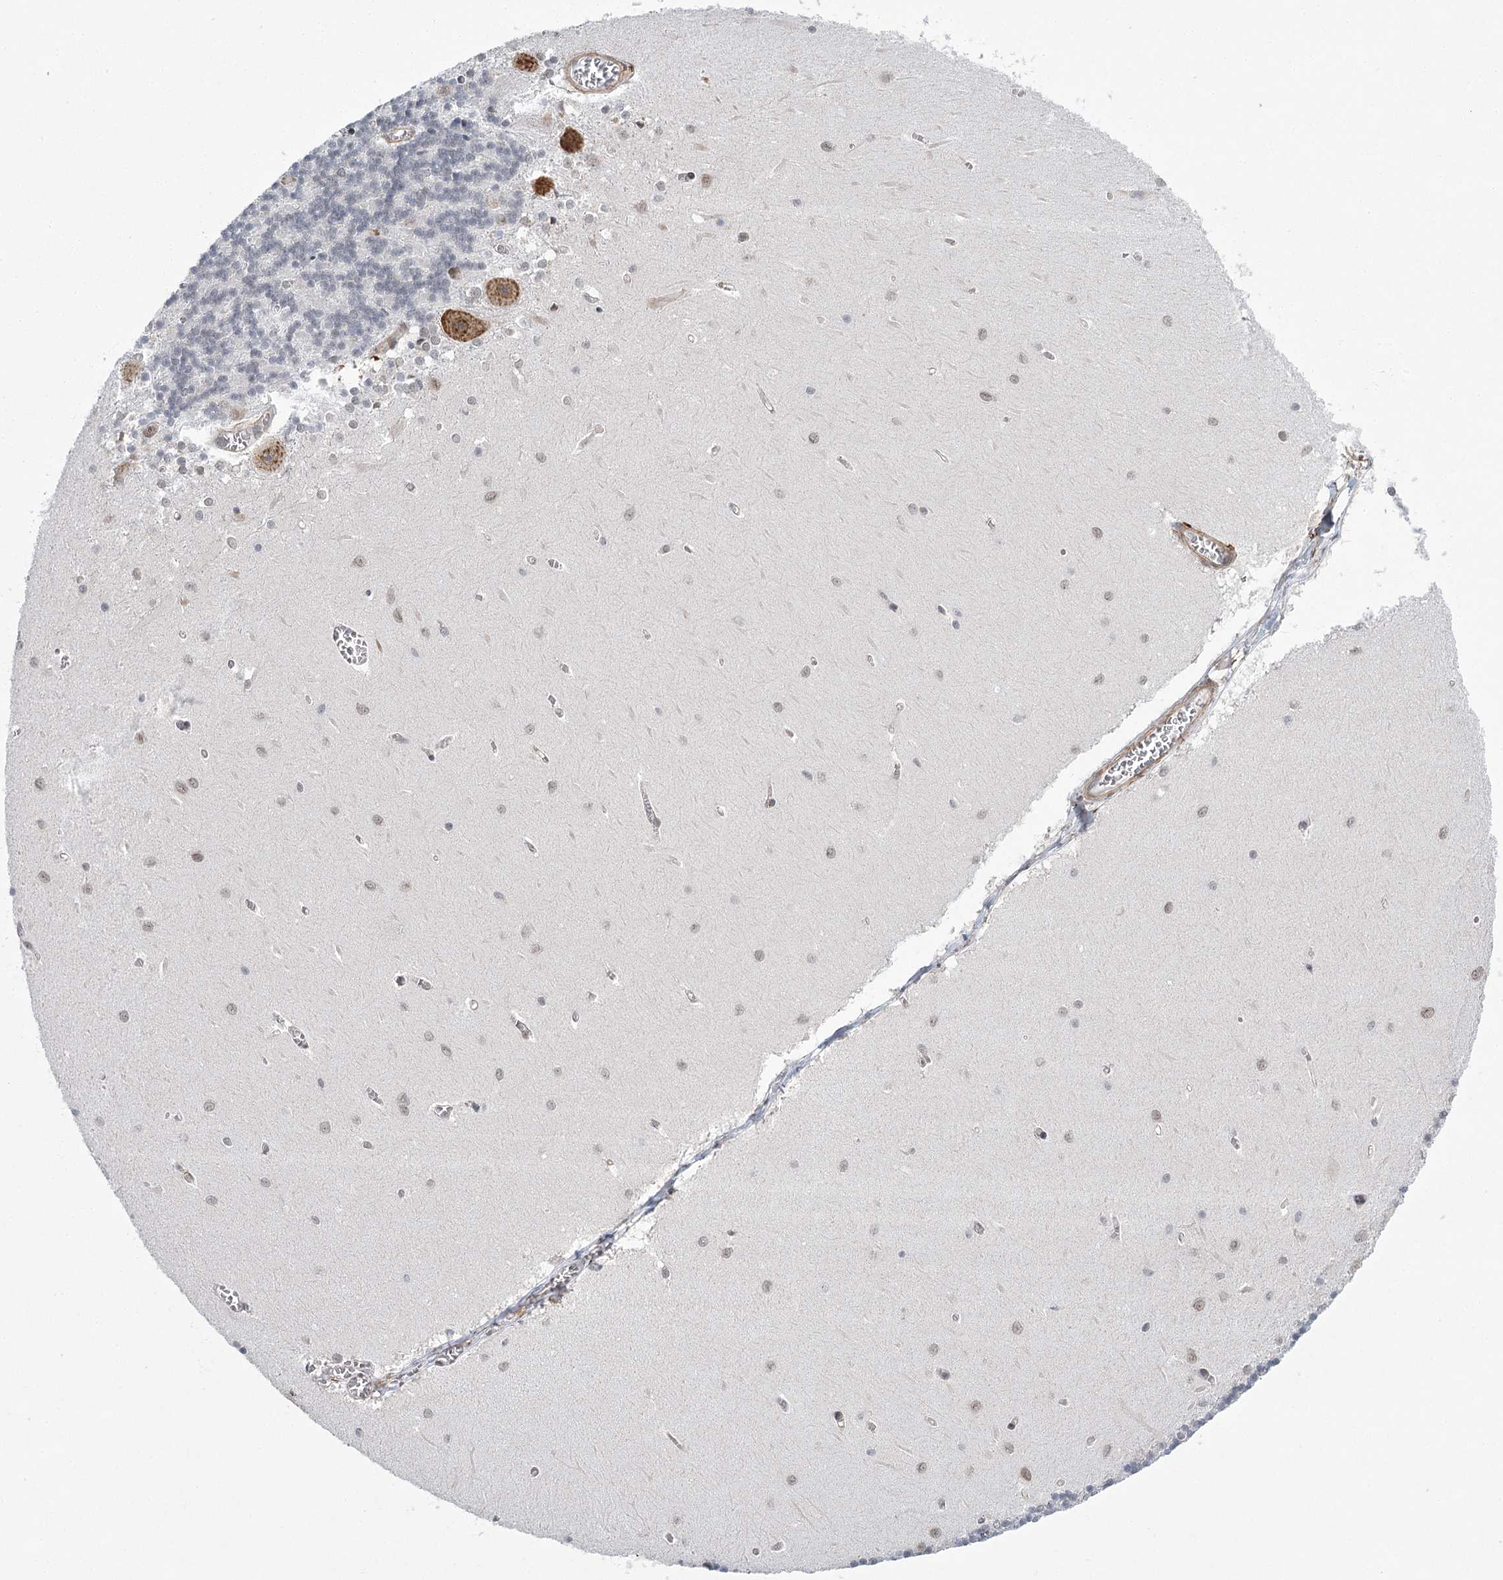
{"staining": {"intensity": "negative", "quantity": "none", "location": "none"}, "tissue": "cerebellum", "cell_type": "Cells in granular layer", "image_type": "normal", "snomed": [{"axis": "morphology", "description": "Normal tissue, NOS"}, {"axis": "topography", "description": "Cerebellum"}], "caption": "Normal cerebellum was stained to show a protein in brown. There is no significant expression in cells in granular layer. (Brightfield microscopy of DAB (3,3'-diaminobenzidine) IHC at high magnification).", "gene": "MED28", "patient": {"sex": "male", "age": 37}}